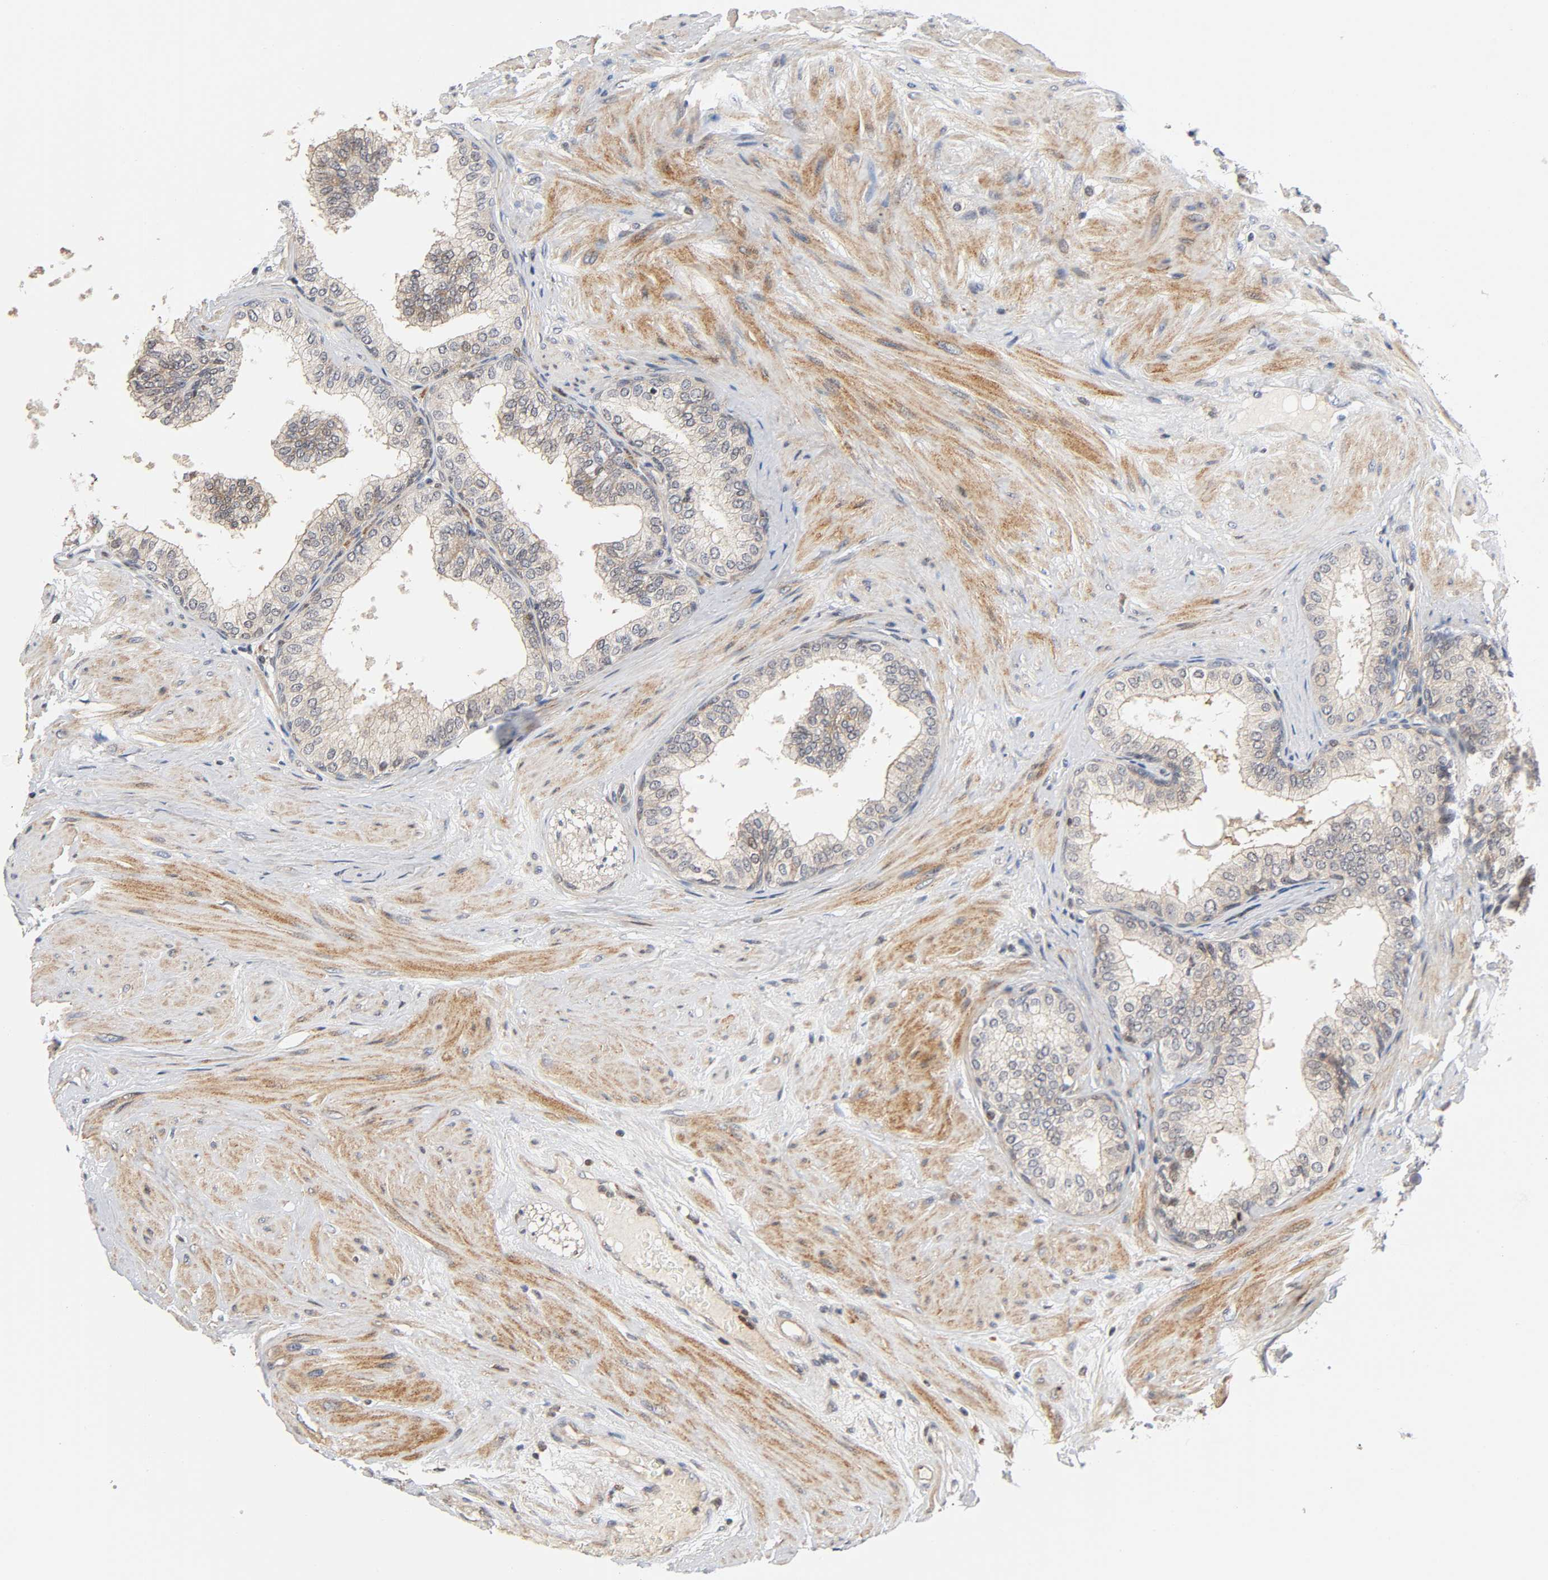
{"staining": {"intensity": "negative", "quantity": "none", "location": "none"}, "tissue": "prostate", "cell_type": "Glandular cells", "image_type": "normal", "snomed": [{"axis": "morphology", "description": "Normal tissue, NOS"}, {"axis": "topography", "description": "Prostate"}], "caption": "This is an IHC photomicrograph of normal human prostate. There is no expression in glandular cells.", "gene": "CASP9", "patient": {"sex": "male", "age": 60}}